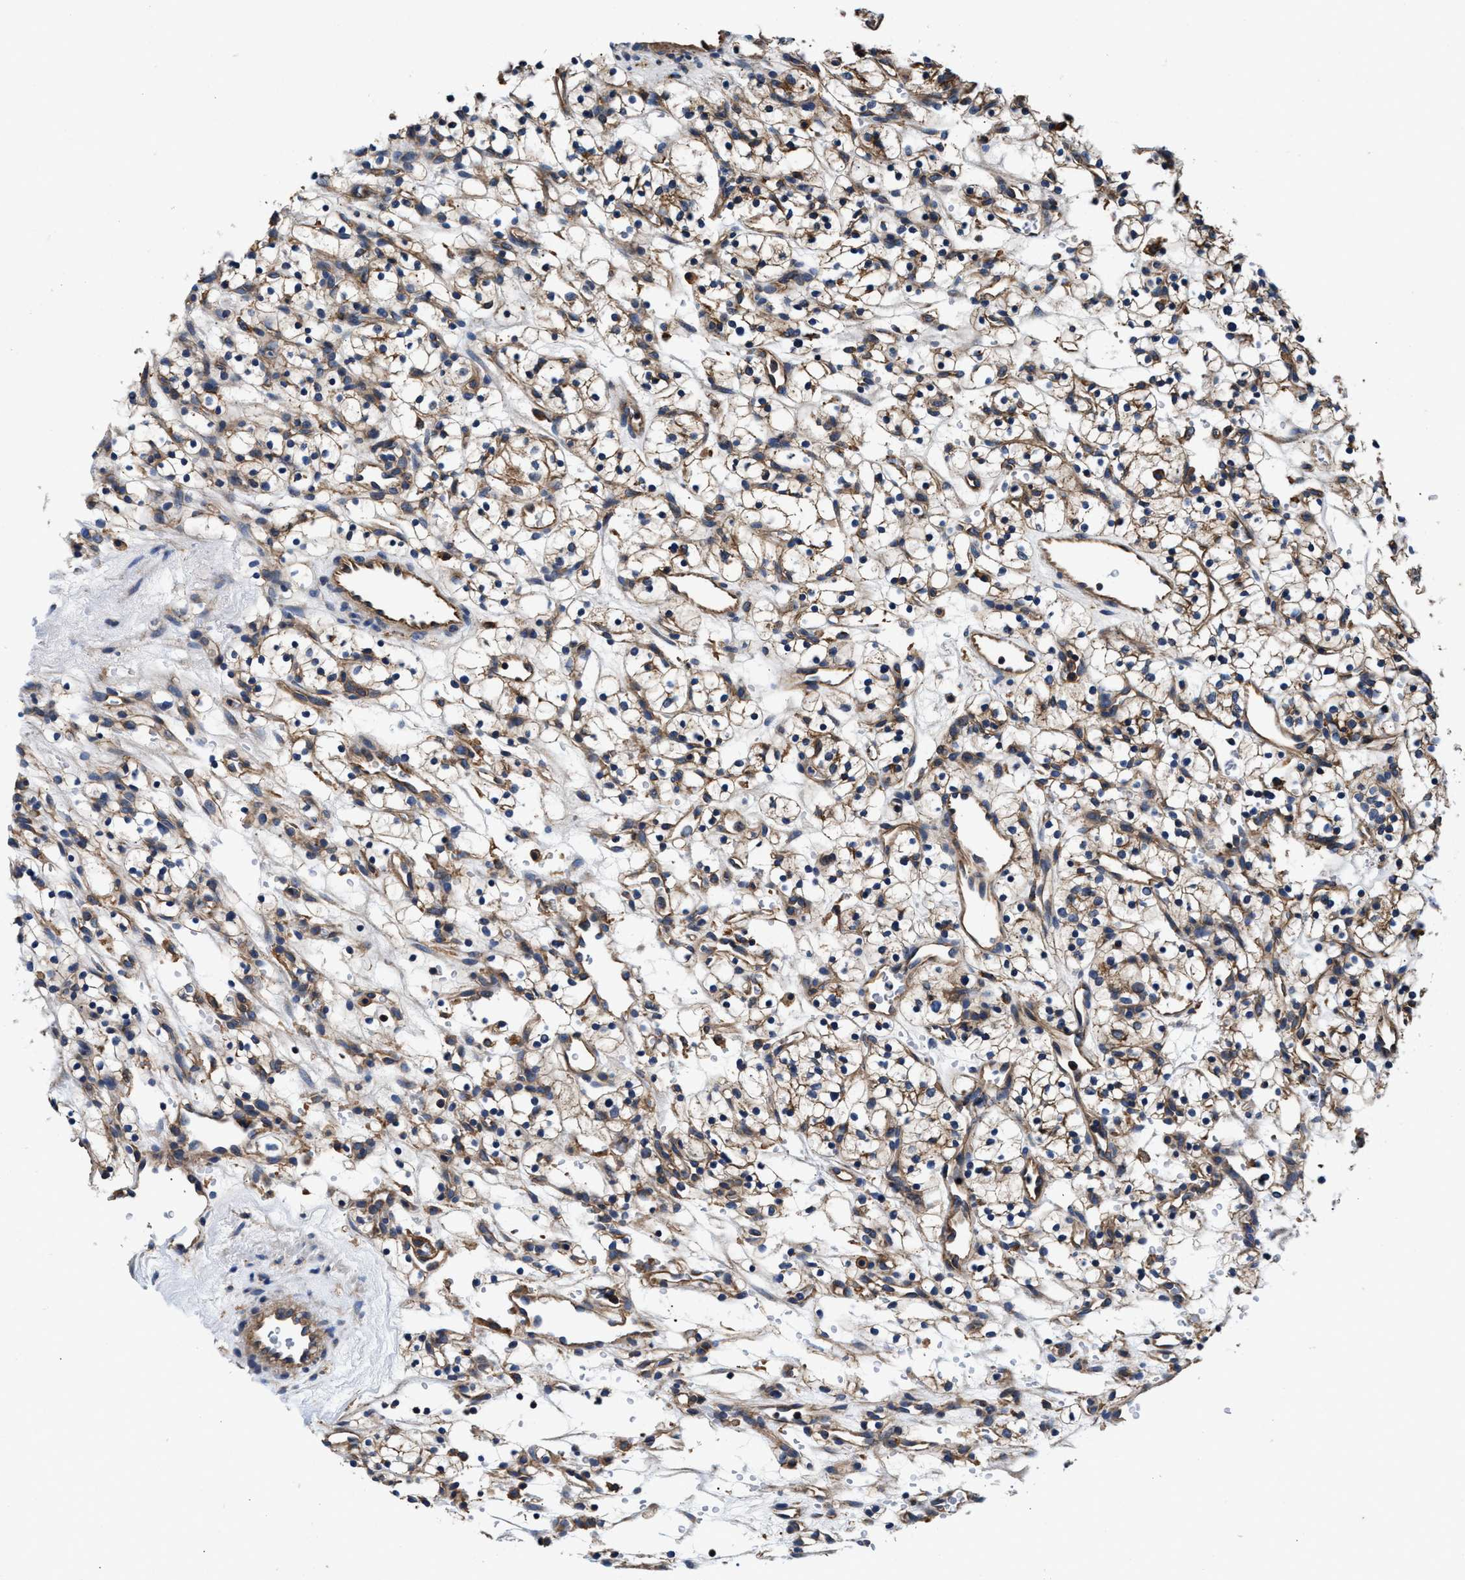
{"staining": {"intensity": "moderate", "quantity": ">75%", "location": "cytoplasmic/membranous"}, "tissue": "renal cancer", "cell_type": "Tumor cells", "image_type": "cancer", "snomed": [{"axis": "morphology", "description": "Adenocarcinoma, NOS"}, {"axis": "topography", "description": "Kidney"}], "caption": "Moderate cytoplasmic/membranous protein positivity is present in about >75% of tumor cells in renal cancer (adenocarcinoma).", "gene": "PPP1R9B", "patient": {"sex": "female", "age": 57}}